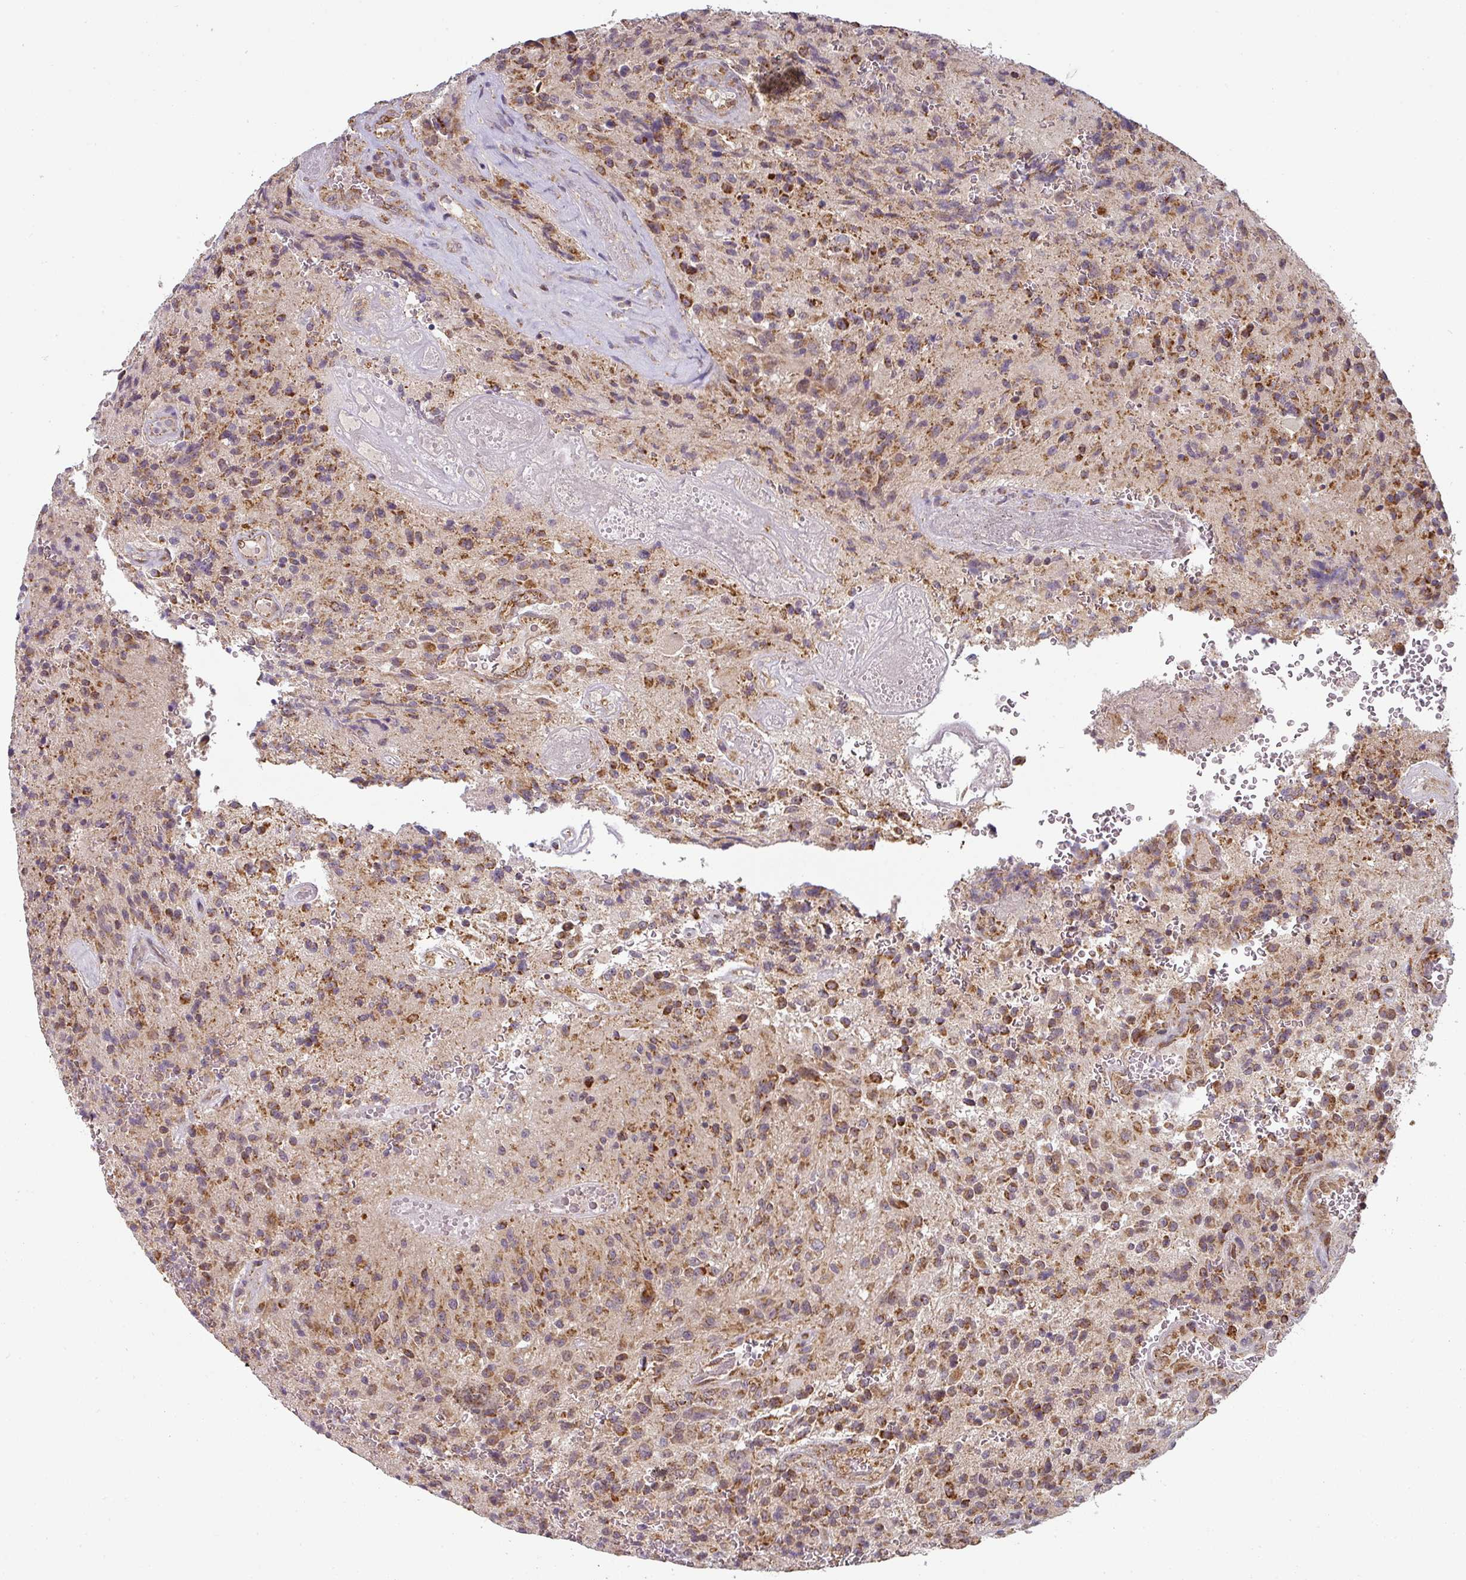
{"staining": {"intensity": "moderate", "quantity": ">75%", "location": "cytoplasmic/membranous"}, "tissue": "glioma", "cell_type": "Tumor cells", "image_type": "cancer", "snomed": [{"axis": "morphology", "description": "Normal tissue, NOS"}, {"axis": "morphology", "description": "Glioma, malignant, High grade"}, {"axis": "topography", "description": "Cerebral cortex"}], "caption": "Glioma tissue exhibits moderate cytoplasmic/membranous expression in approximately >75% of tumor cells", "gene": "MRPS16", "patient": {"sex": "male", "age": 56}}